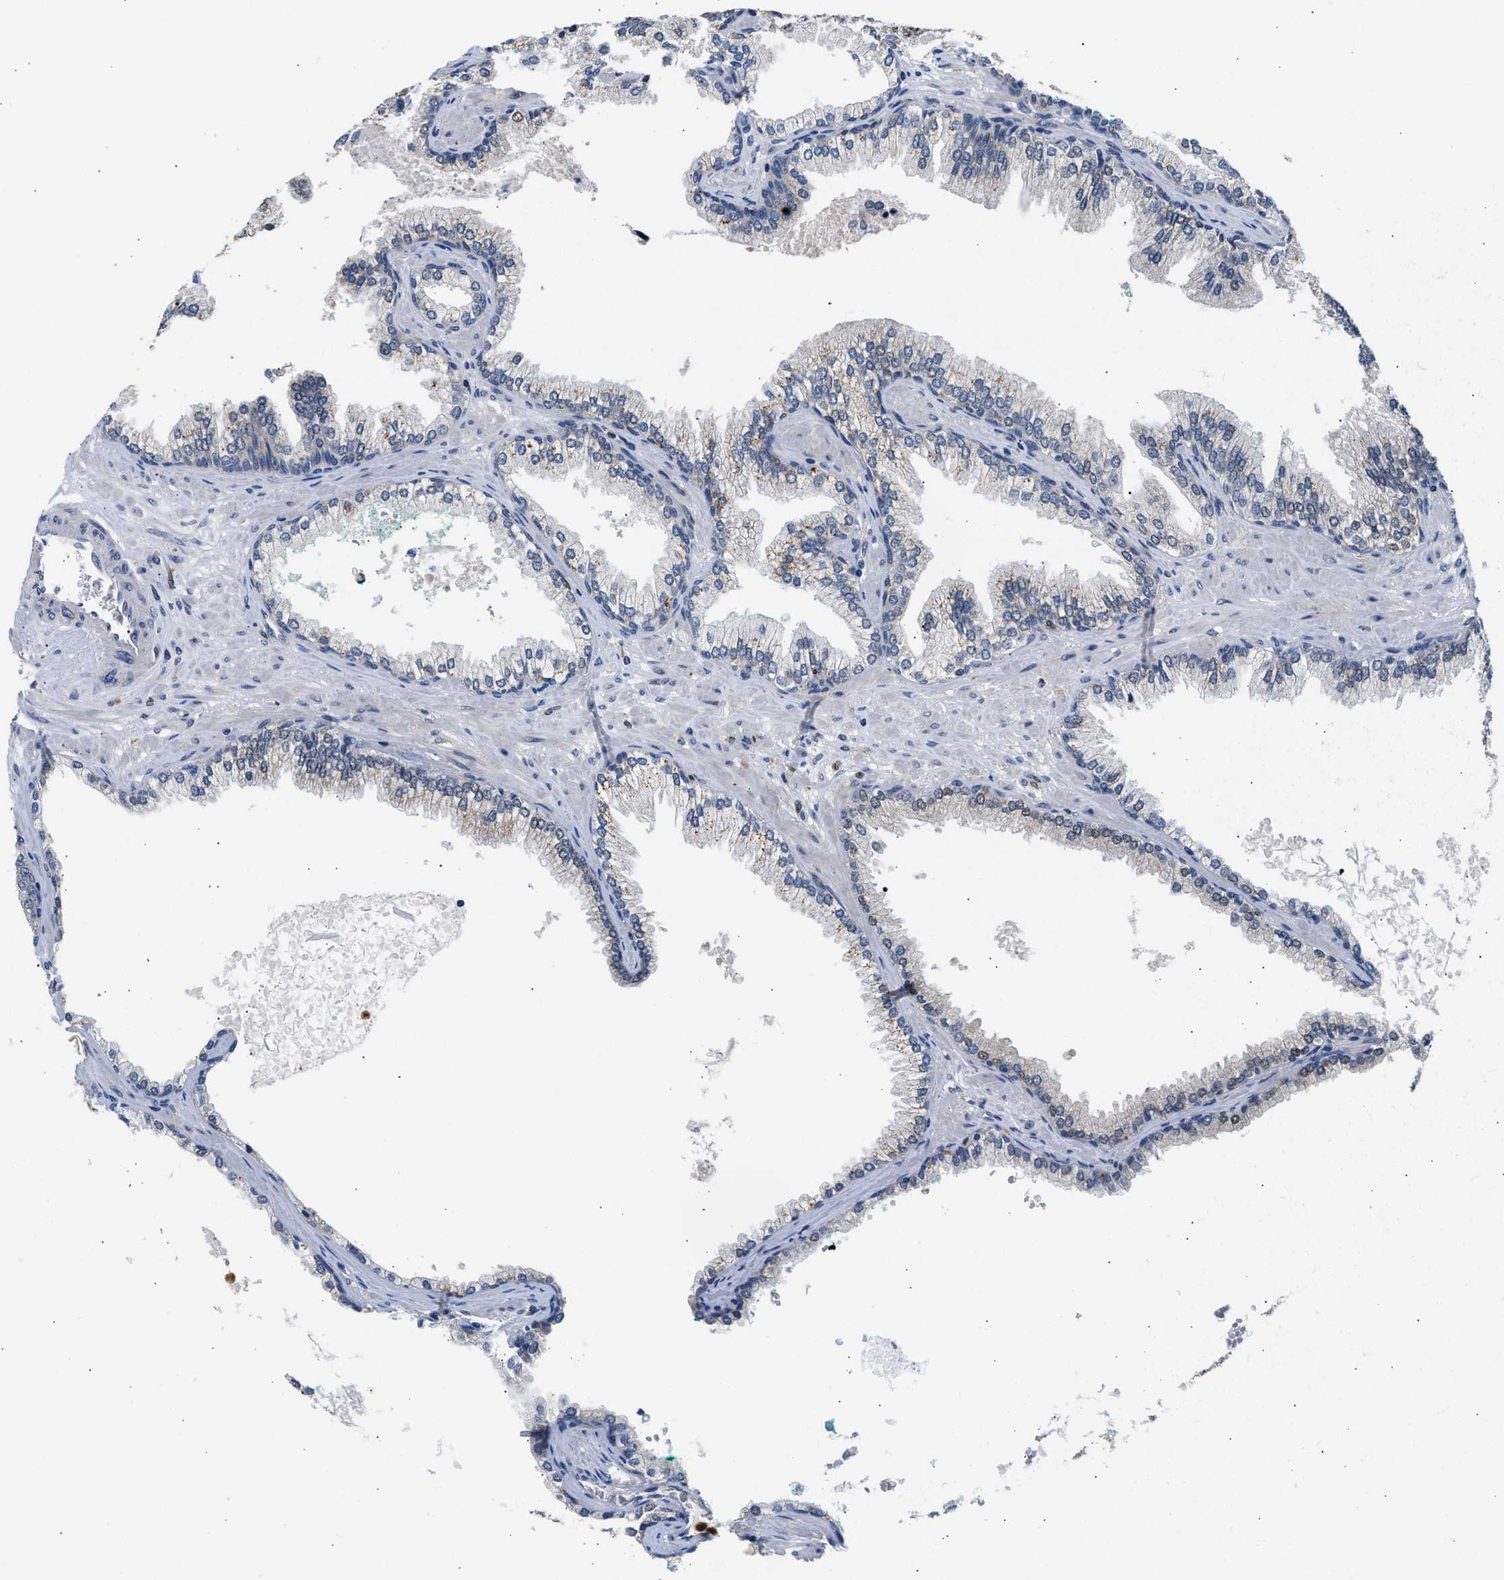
{"staining": {"intensity": "moderate", "quantity": "25%-75%", "location": "nuclear"}, "tissue": "prostate cancer", "cell_type": "Tumor cells", "image_type": "cancer", "snomed": [{"axis": "morphology", "description": "Adenocarcinoma, High grade"}, {"axis": "topography", "description": "Prostate"}], "caption": "Immunohistochemistry (IHC) image of prostate adenocarcinoma (high-grade) stained for a protein (brown), which displays medium levels of moderate nuclear positivity in about 25%-75% of tumor cells.", "gene": "RAB31", "patient": {"sex": "male", "age": 71}}